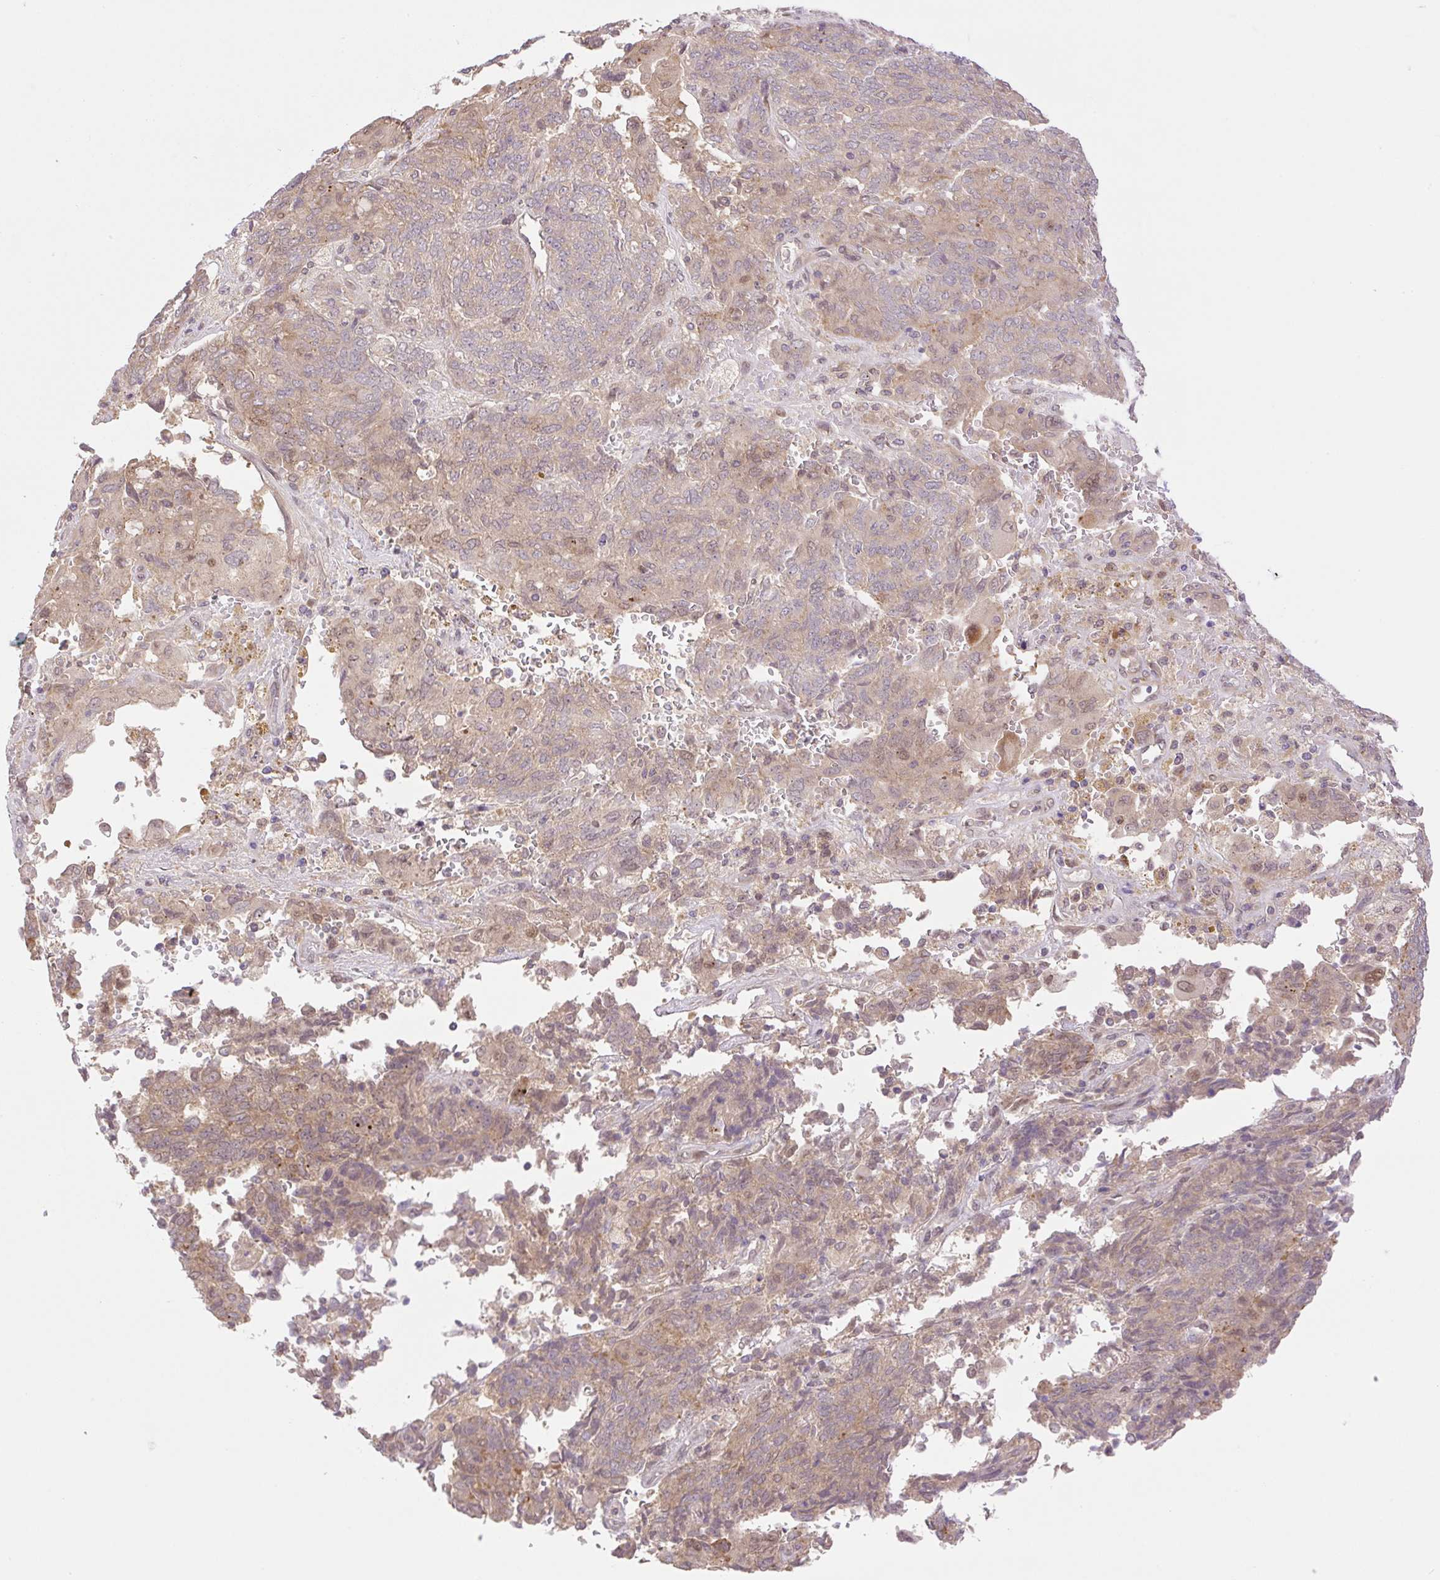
{"staining": {"intensity": "moderate", "quantity": ">75%", "location": "cytoplasmic/membranous,nuclear"}, "tissue": "endometrial cancer", "cell_type": "Tumor cells", "image_type": "cancer", "snomed": [{"axis": "morphology", "description": "Adenocarcinoma, NOS"}, {"axis": "topography", "description": "Endometrium"}], "caption": "This micrograph shows immunohistochemistry staining of endometrial adenocarcinoma, with medium moderate cytoplasmic/membranous and nuclear positivity in approximately >75% of tumor cells.", "gene": "VPS25", "patient": {"sex": "female", "age": 80}}